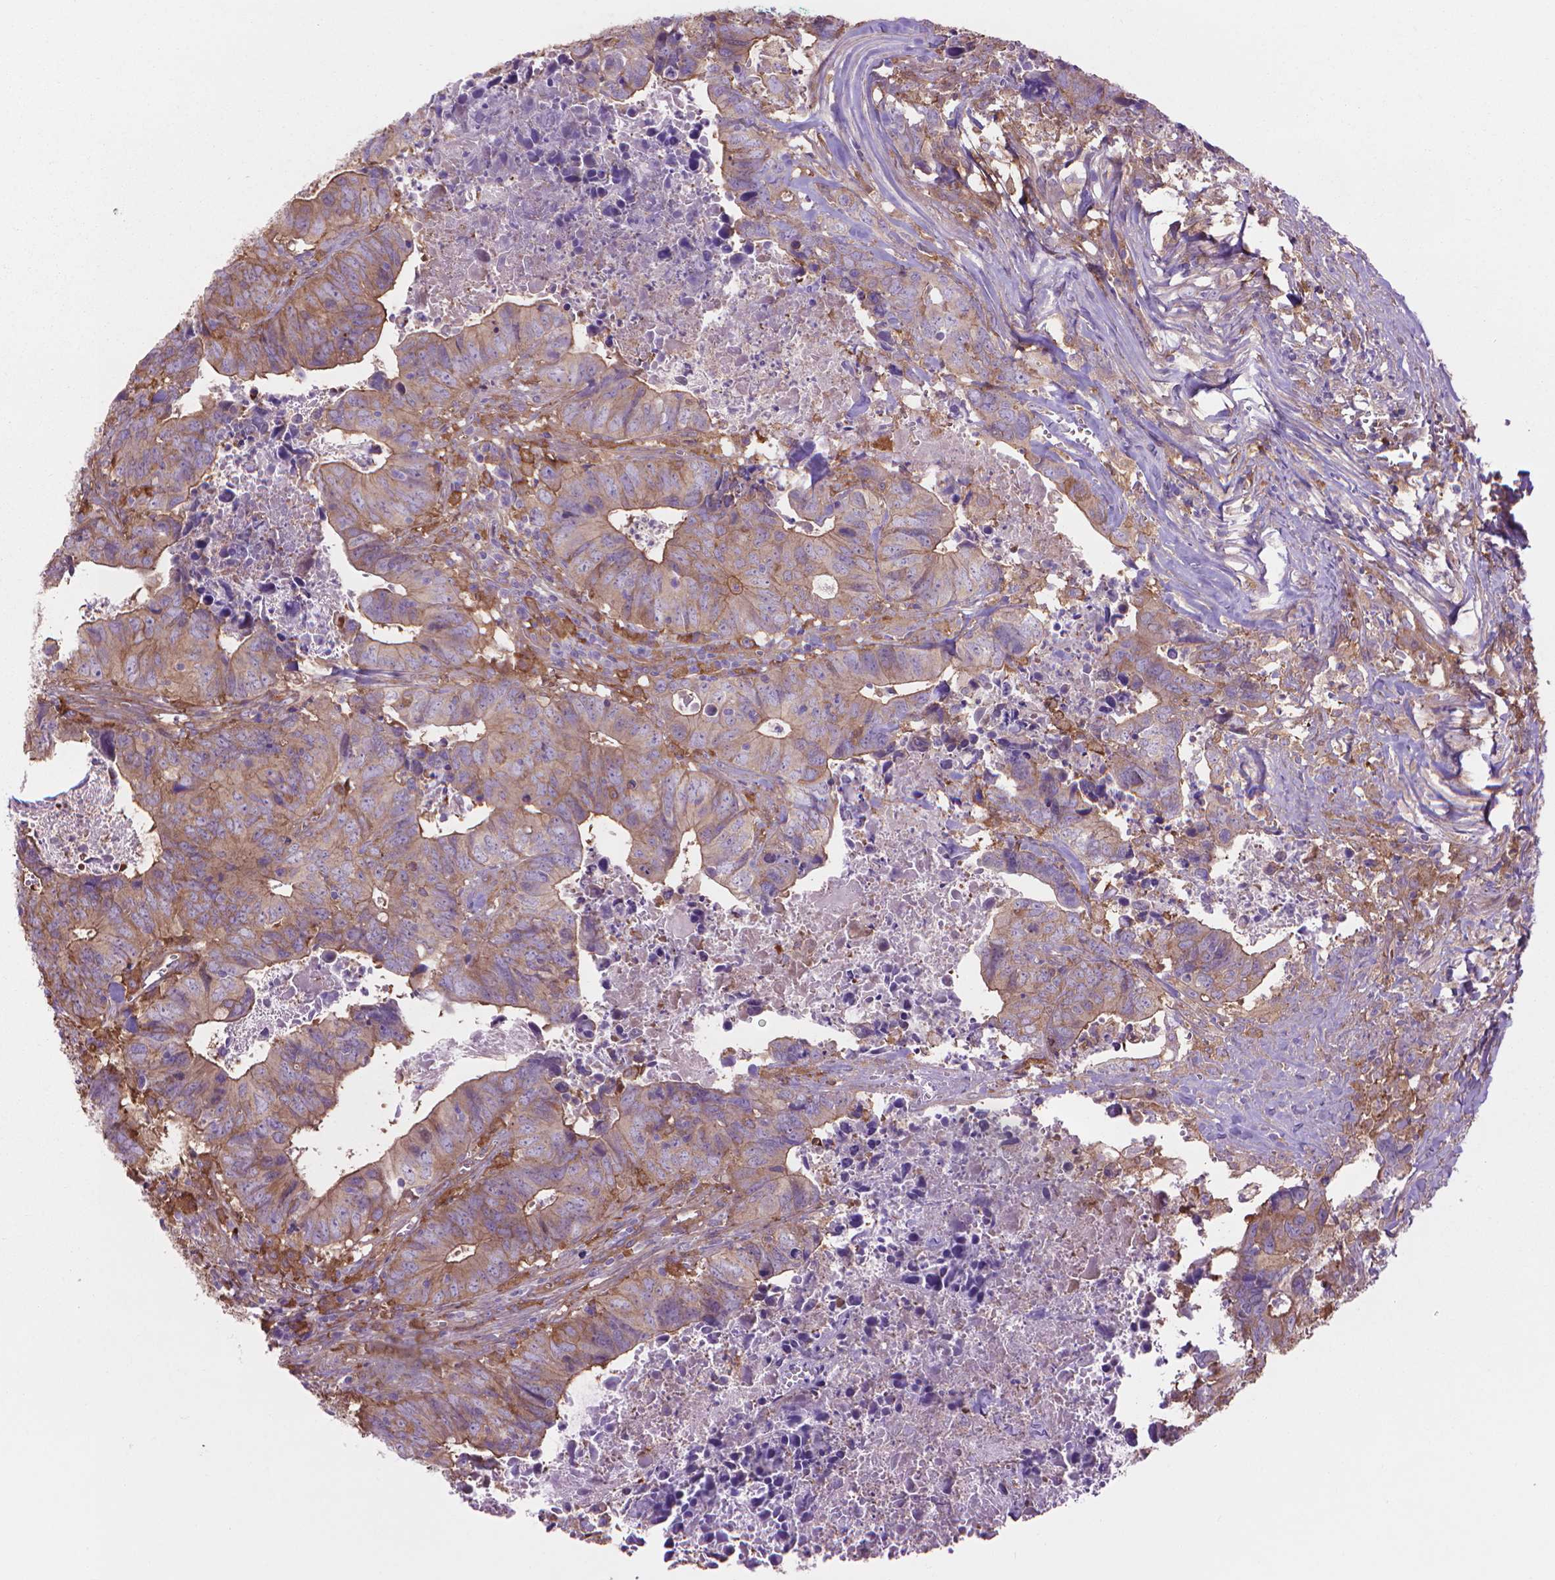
{"staining": {"intensity": "weak", "quantity": "25%-75%", "location": "cytoplasmic/membranous"}, "tissue": "colorectal cancer", "cell_type": "Tumor cells", "image_type": "cancer", "snomed": [{"axis": "morphology", "description": "Adenocarcinoma, NOS"}, {"axis": "topography", "description": "Colon"}], "caption": "Immunohistochemical staining of colorectal cancer (adenocarcinoma) demonstrates weak cytoplasmic/membranous protein expression in approximately 25%-75% of tumor cells.", "gene": "CORO1B", "patient": {"sex": "female", "age": 82}}